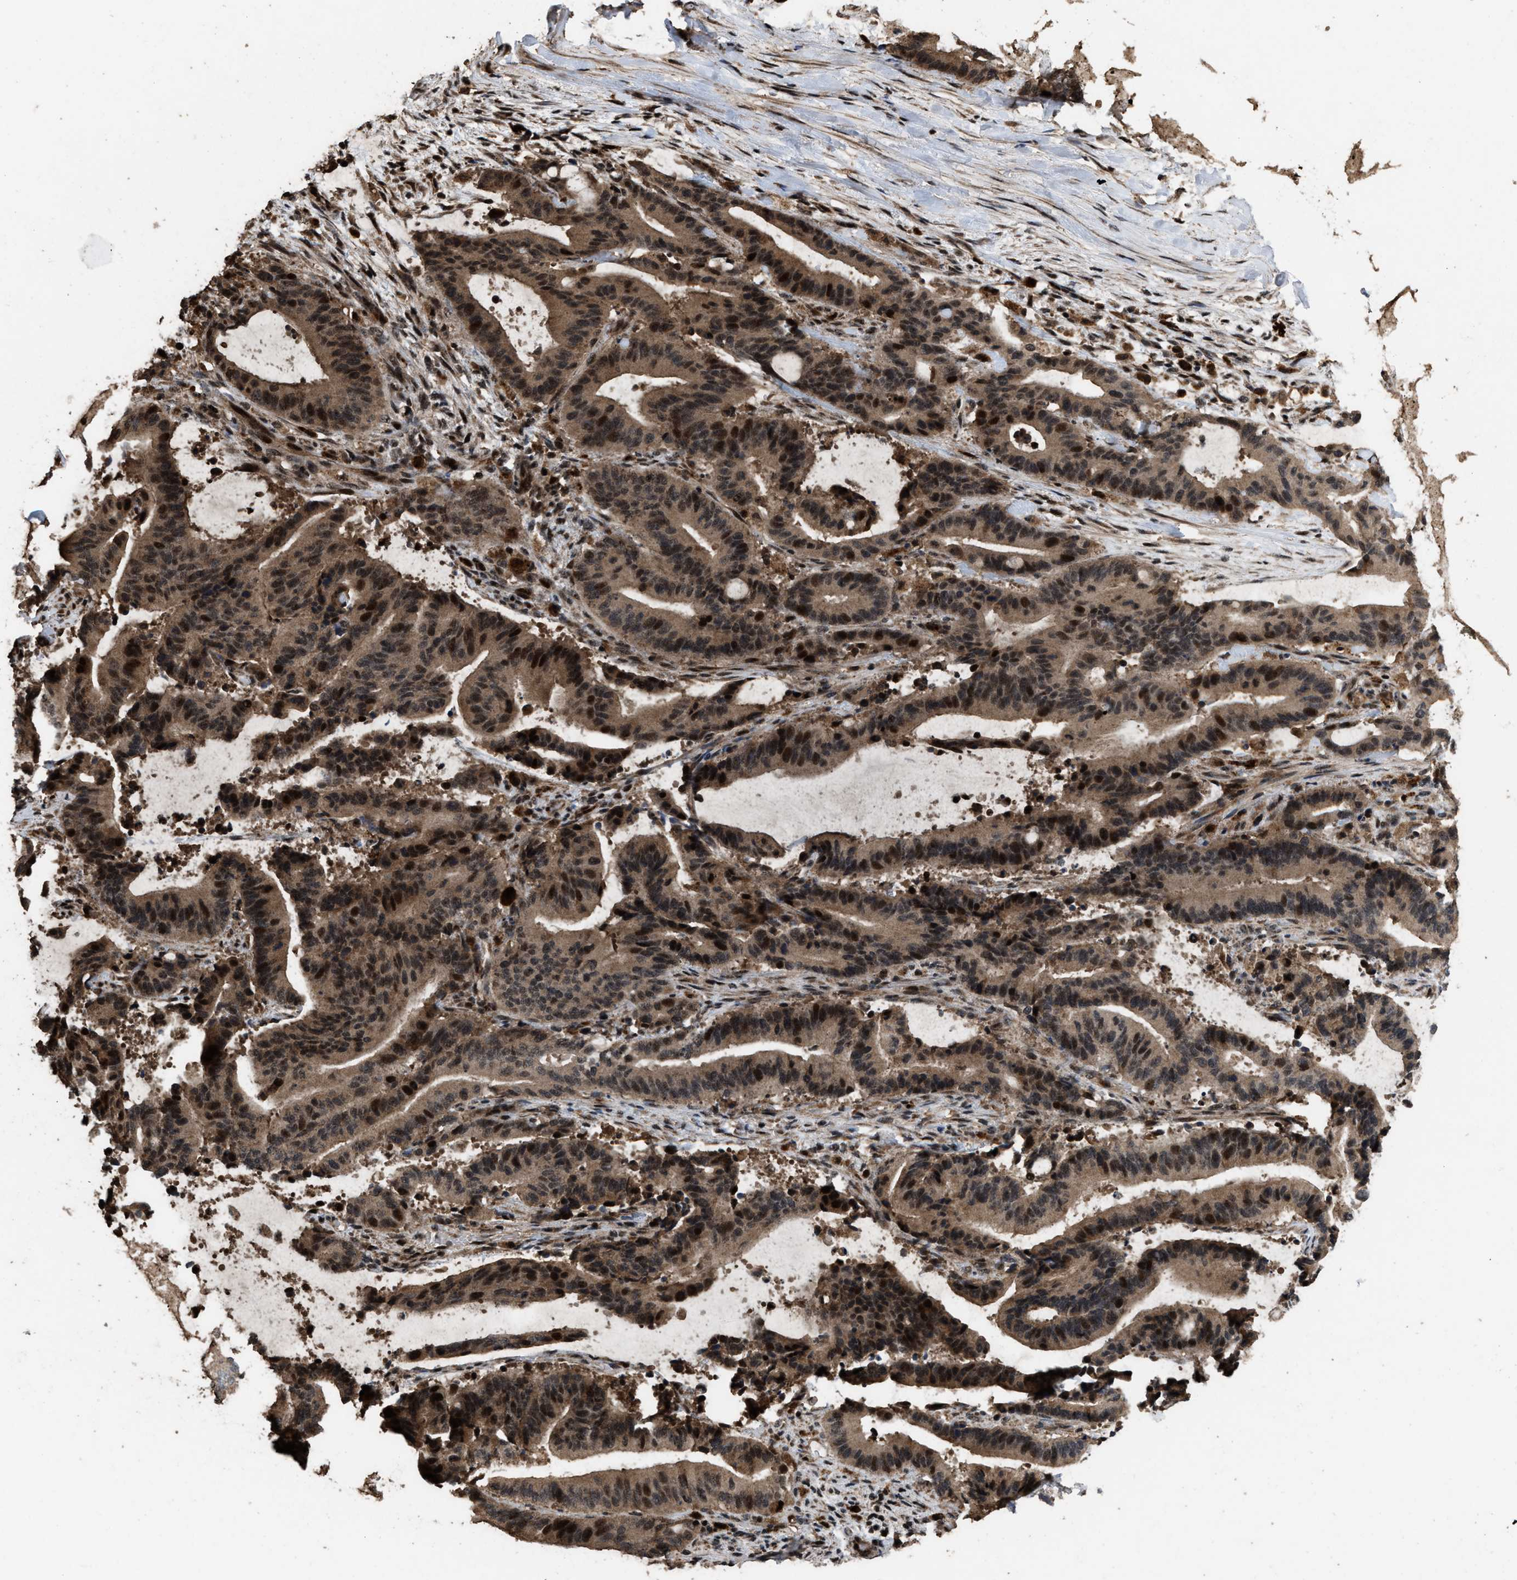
{"staining": {"intensity": "strong", "quantity": ">75%", "location": "cytoplasmic/membranous,nuclear"}, "tissue": "liver cancer", "cell_type": "Tumor cells", "image_type": "cancer", "snomed": [{"axis": "morphology", "description": "Normal tissue, NOS"}, {"axis": "morphology", "description": "Cholangiocarcinoma"}, {"axis": "topography", "description": "Liver"}, {"axis": "topography", "description": "Peripheral nerve tissue"}], "caption": "Immunohistochemistry micrograph of liver cancer (cholangiocarcinoma) stained for a protein (brown), which demonstrates high levels of strong cytoplasmic/membranous and nuclear expression in approximately >75% of tumor cells.", "gene": "HAUS6", "patient": {"sex": "female", "age": 73}}